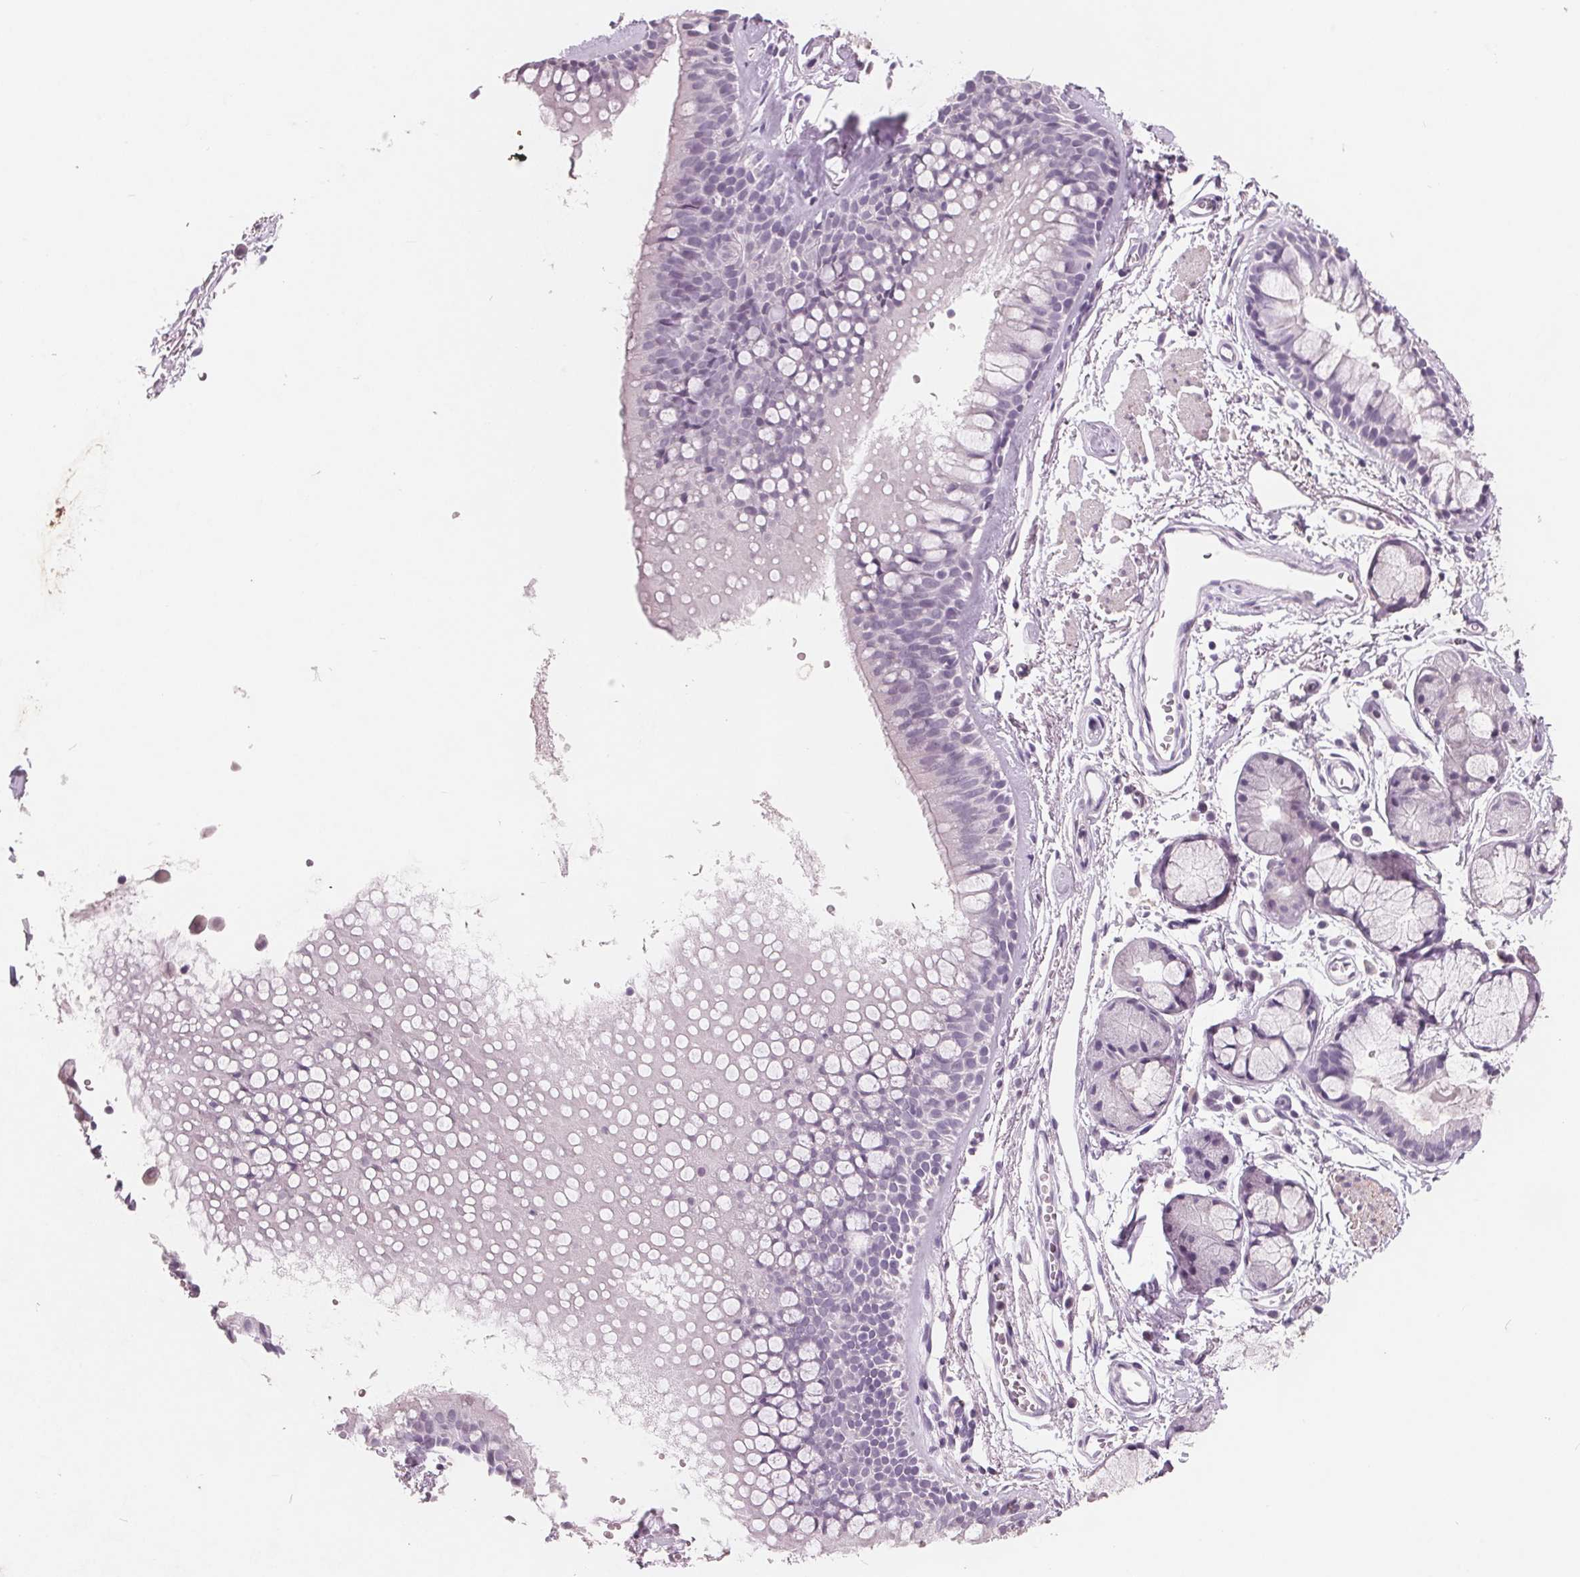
{"staining": {"intensity": "negative", "quantity": "none", "location": "none"}, "tissue": "soft tissue", "cell_type": "Fibroblasts", "image_type": "normal", "snomed": [{"axis": "morphology", "description": "Normal tissue, NOS"}, {"axis": "topography", "description": "Cartilage tissue"}, {"axis": "topography", "description": "Bronchus"}], "caption": "Immunohistochemistry (IHC) histopathology image of unremarkable human soft tissue stained for a protein (brown), which demonstrates no staining in fibroblasts. (Brightfield microscopy of DAB (3,3'-diaminobenzidine) IHC at high magnification).", "gene": "PTPN14", "patient": {"sex": "female", "age": 79}}